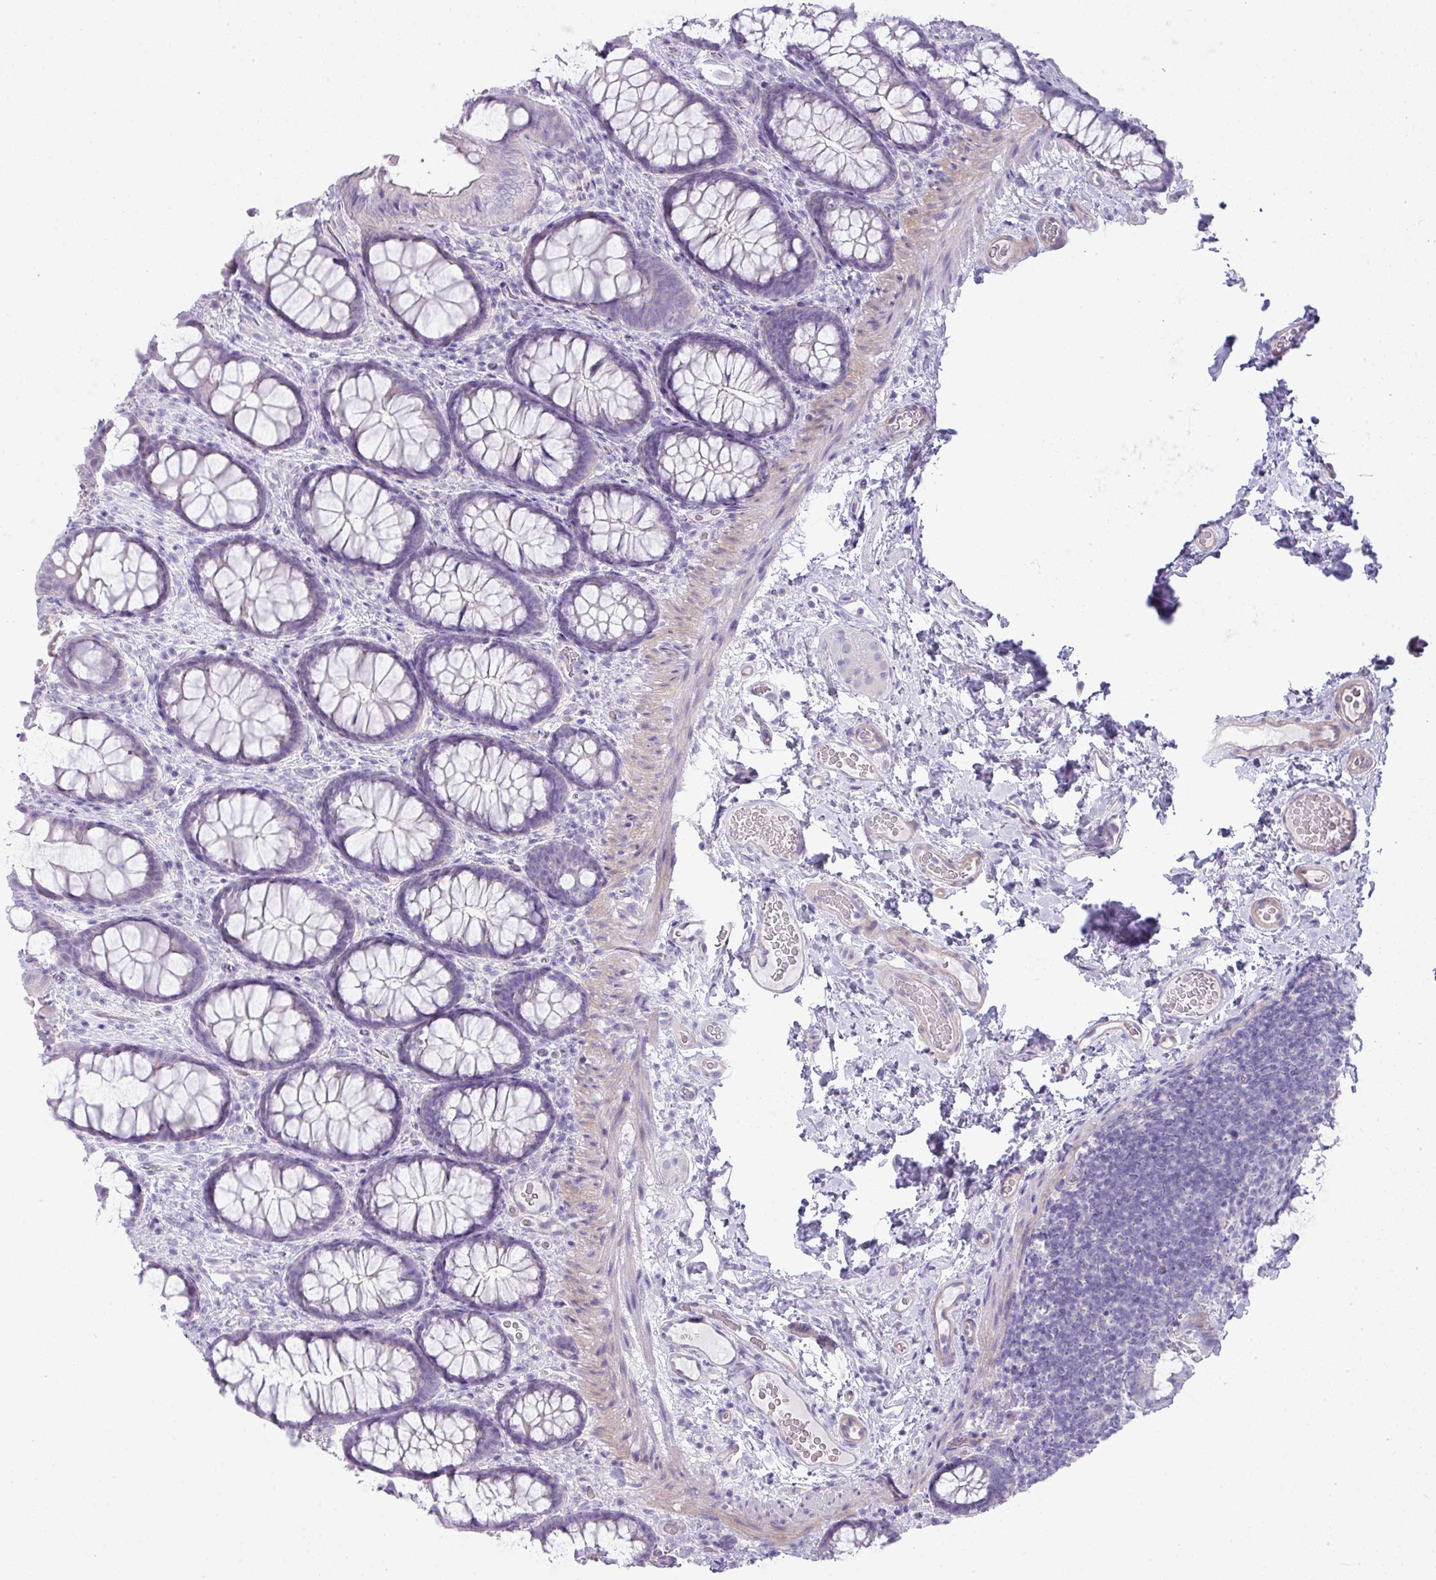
{"staining": {"intensity": "negative", "quantity": "none", "location": "none"}, "tissue": "colon", "cell_type": "Endothelial cells", "image_type": "normal", "snomed": [{"axis": "morphology", "description": "Normal tissue, NOS"}, {"axis": "topography", "description": "Colon"}], "caption": "The histopathology image exhibits no staining of endothelial cells in benign colon.", "gene": "GLI4", "patient": {"sex": "male", "age": 46}}